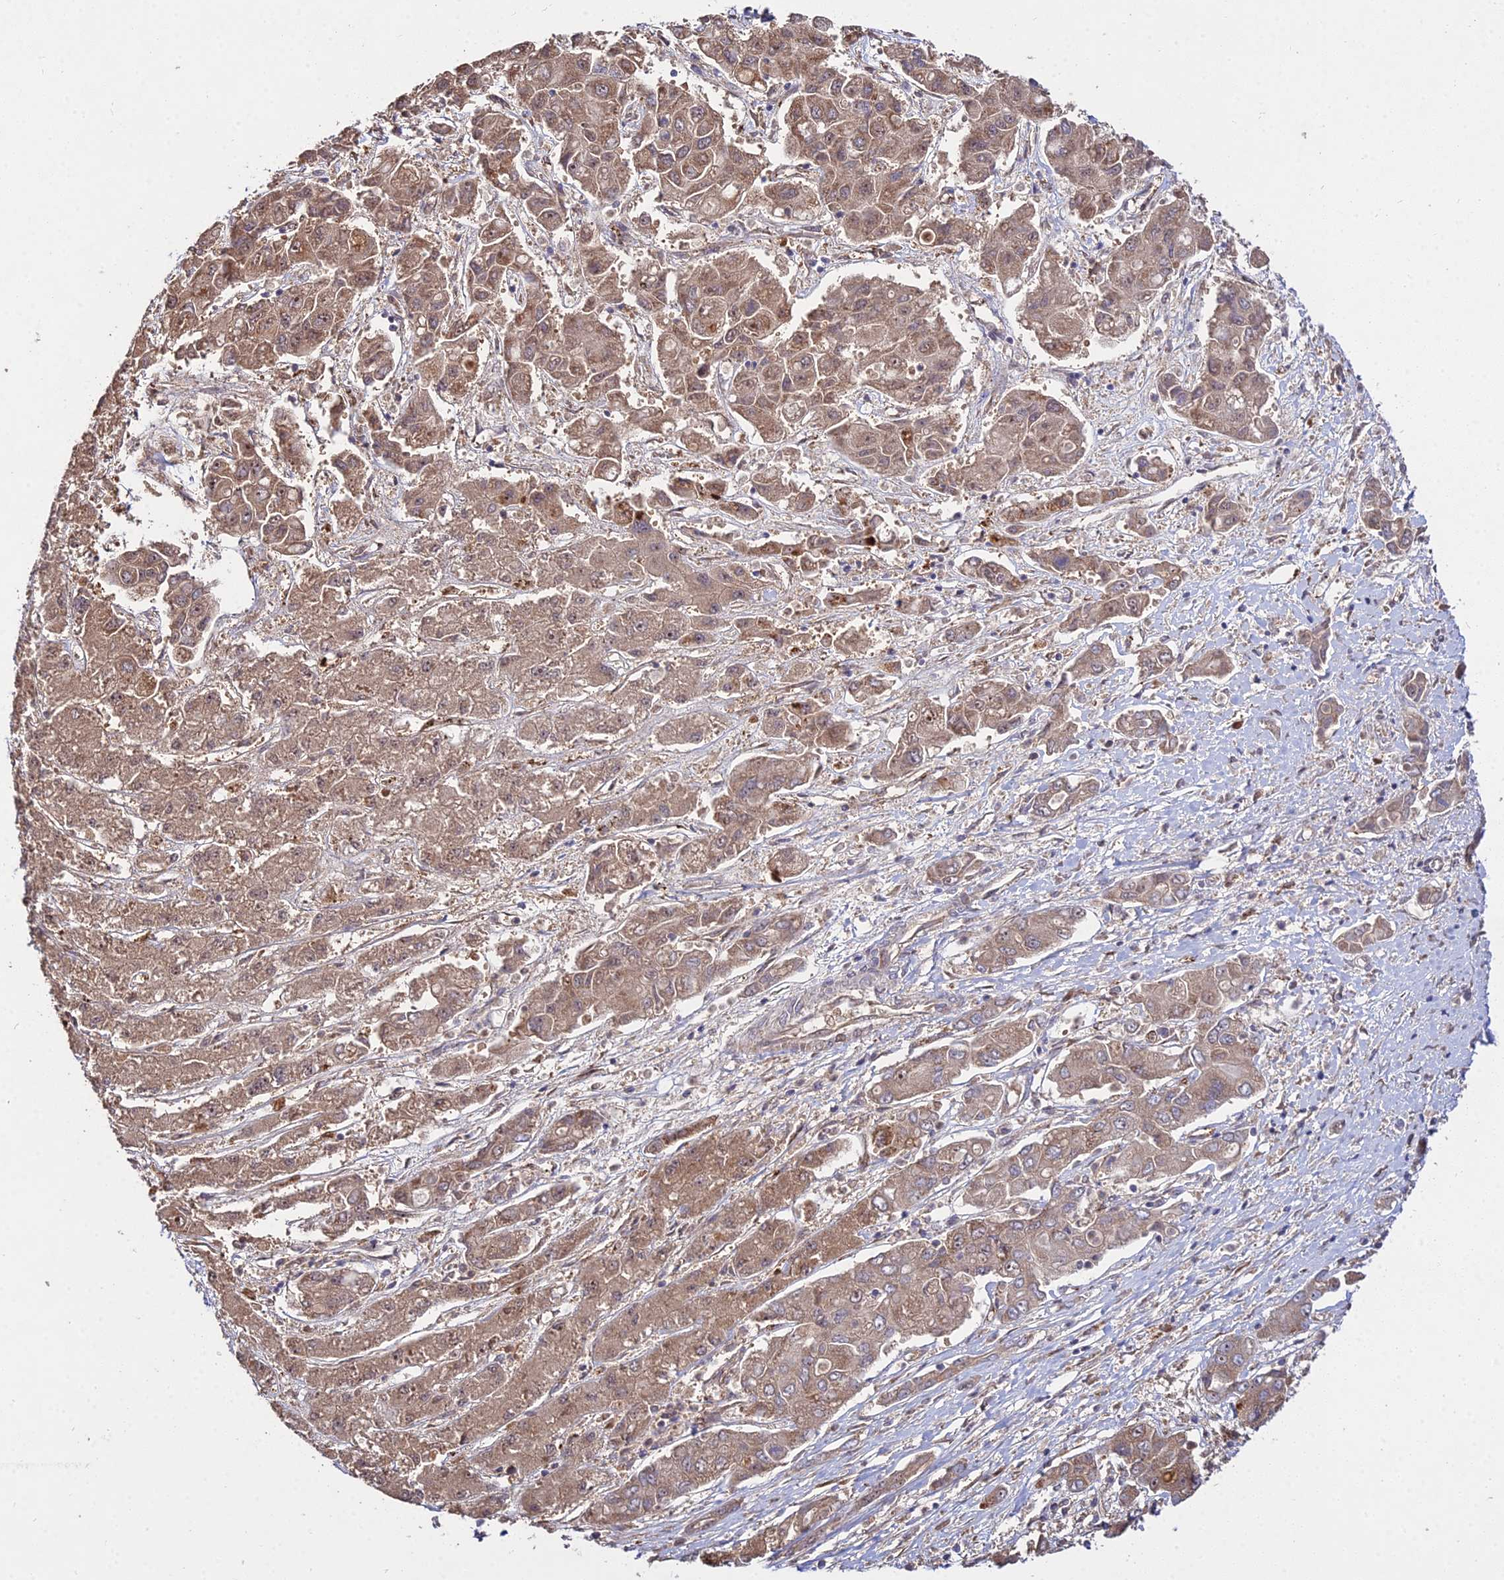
{"staining": {"intensity": "moderate", "quantity": ">75%", "location": "cytoplasmic/membranous"}, "tissue": "liver cancer", "cell_type": "Tumor cells", "image_type": "cancer", "snomed": [{"axis": "morphology", "description": "Cholangiocarcinoma"}, {"axis": "topography", "description": "Liver"}], "caption": "Approximately >75% of tumor cells in human liver cancer (cholangiocarcinoma) display moderate cytoplasmic/membranous protein expression as visualized by brown immunohistochemical staining.", "gene": "GRTP1", "patient": {"sex": "male", "age": 67}}